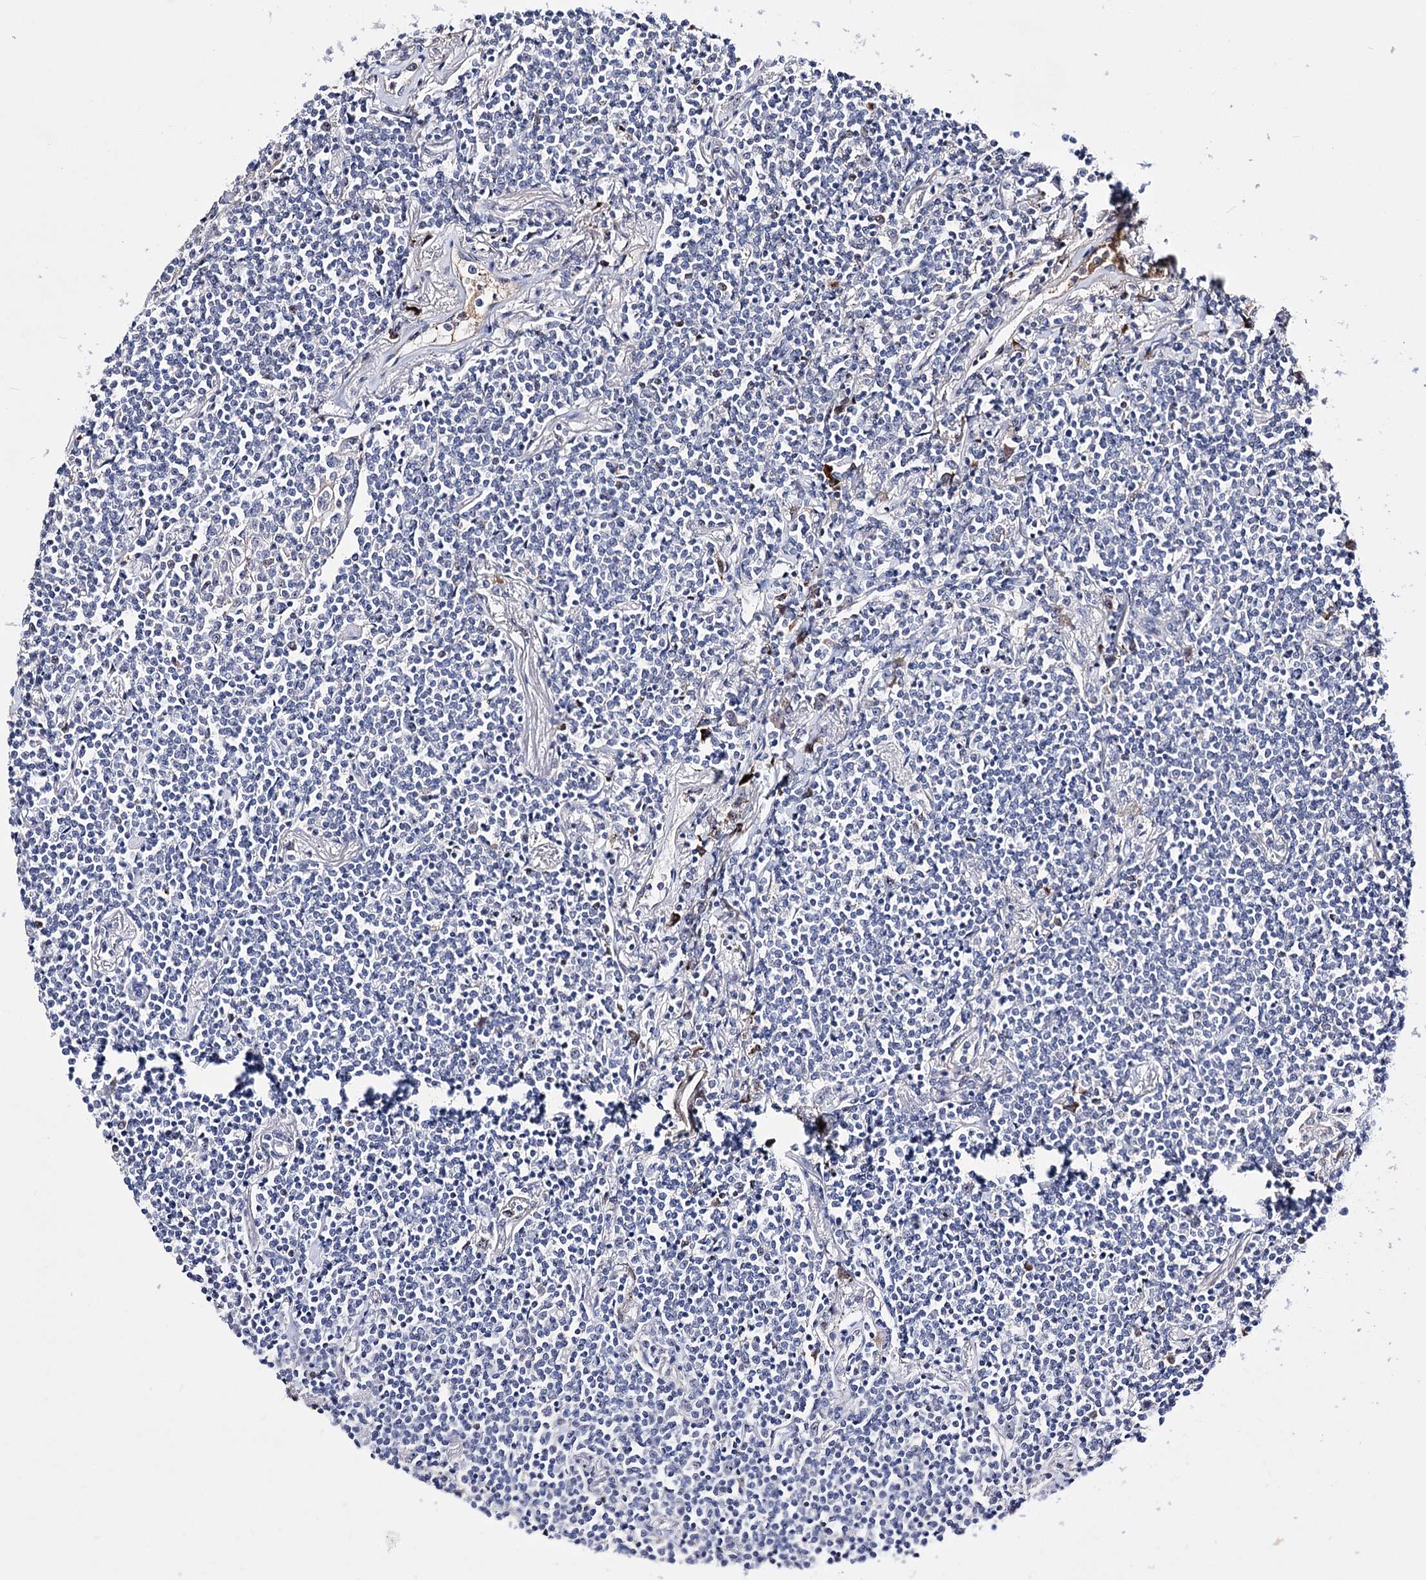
{"staining": {"intensity": "negative", "quantity": "none", "location": "none"}, "tissue": "lymphoma", "cell_type": "Tumor cells", "image_type": "cancer", "snomed": [{"axis": "morphology", "description": "Malignant lymphoma, non-Hodgkin's type, Low grade"}, {"axis": "topography", "description": "Lung"}], "caption": "Histopathology image shows no significant protein expression in tumor cells of lymphoma.", "gene": "PCGF5", "patient": {"sex": "female", "age": 71}}